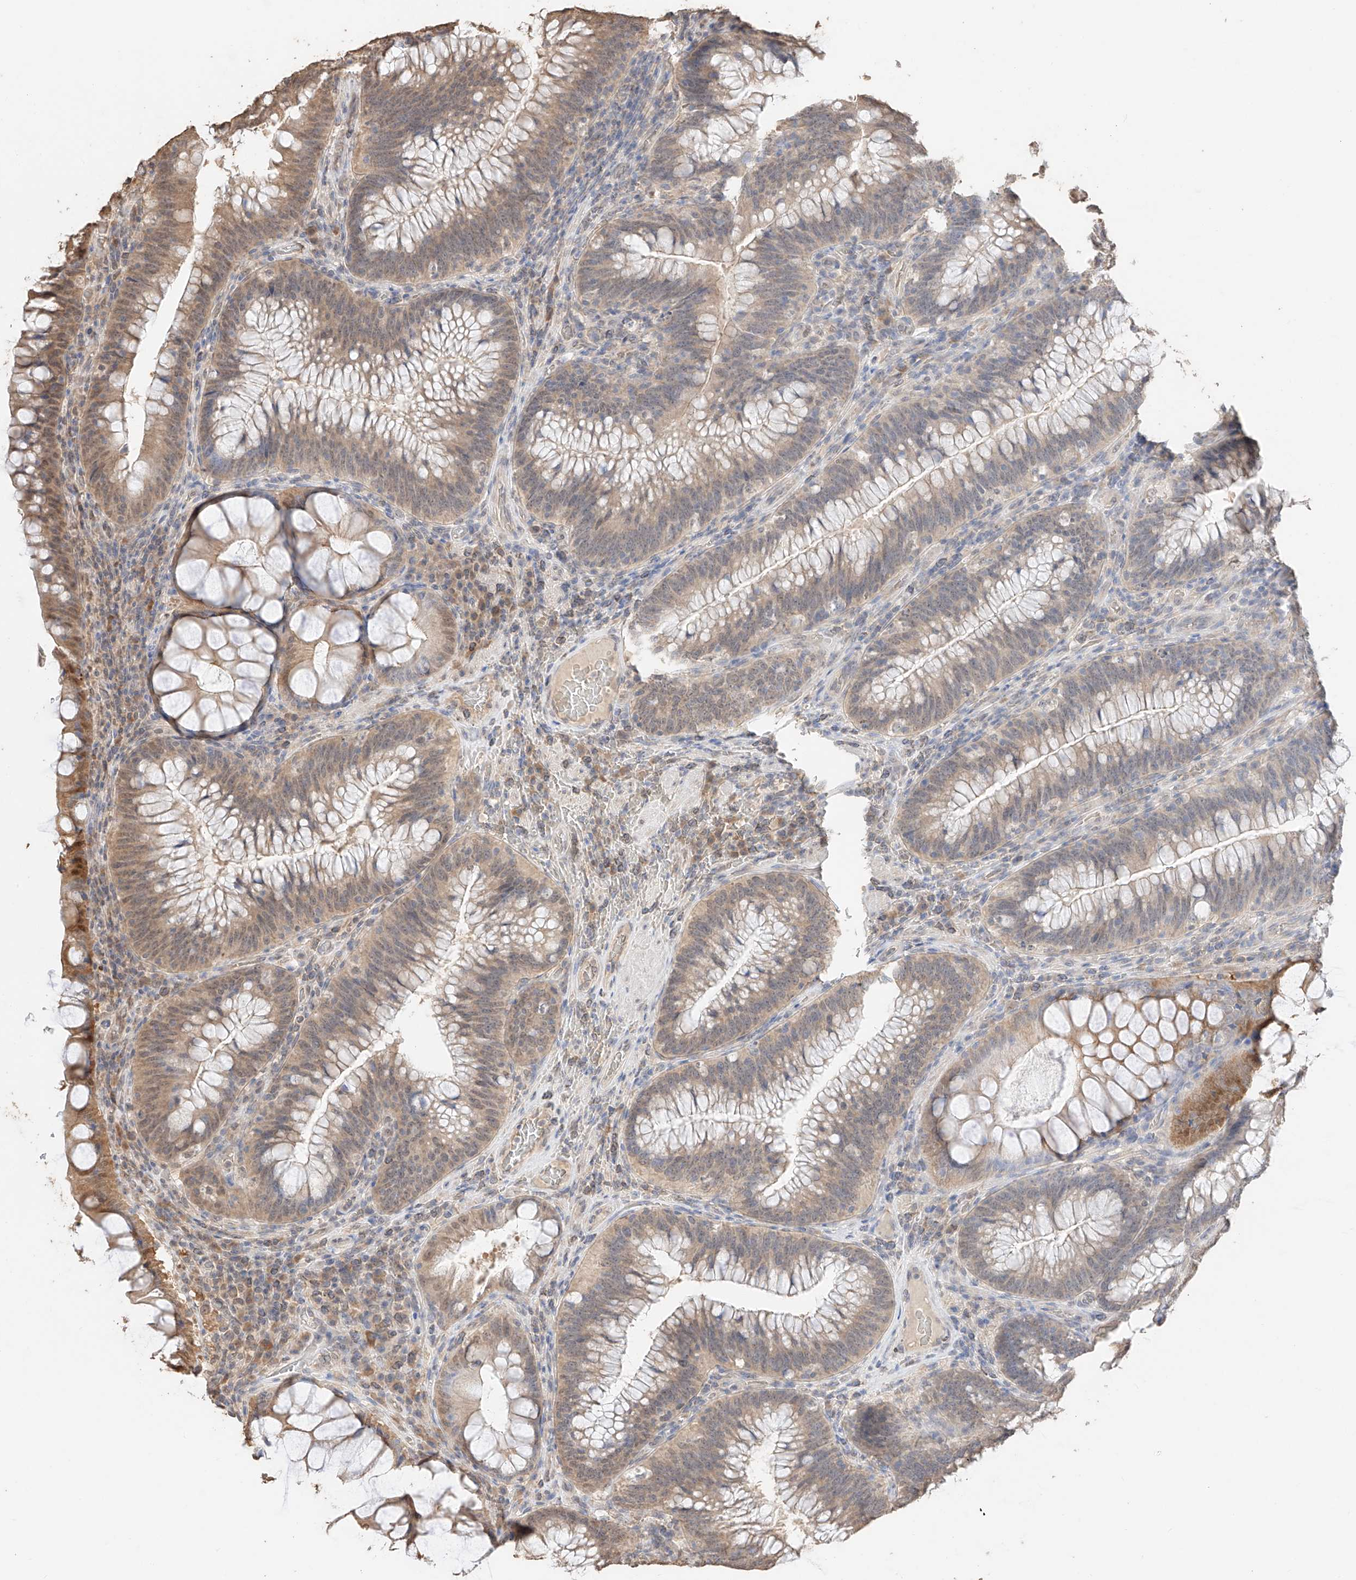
{"staining": {"intensity": "moderate", "quantity": ">75%", "location": "cytoplasmic/membranous"}, "tissue": "colorectal cancer", "cell_type": "Tumor cells", "image_type": "cancer", "snomed": [{"axis": "morphology", "description": "Normal tissue, NOS"}, {"axis": "topography", "description": "Colon"}], "caption": "A brown stain labels moderate cytoplasmic/membranous positivity of a protein in human colorectal cancer tumor cells. (IHC, brightfield microscopy, high magnification).", "gene": "IL22RA2", "patient": {"sex": "female", "age": 82}}